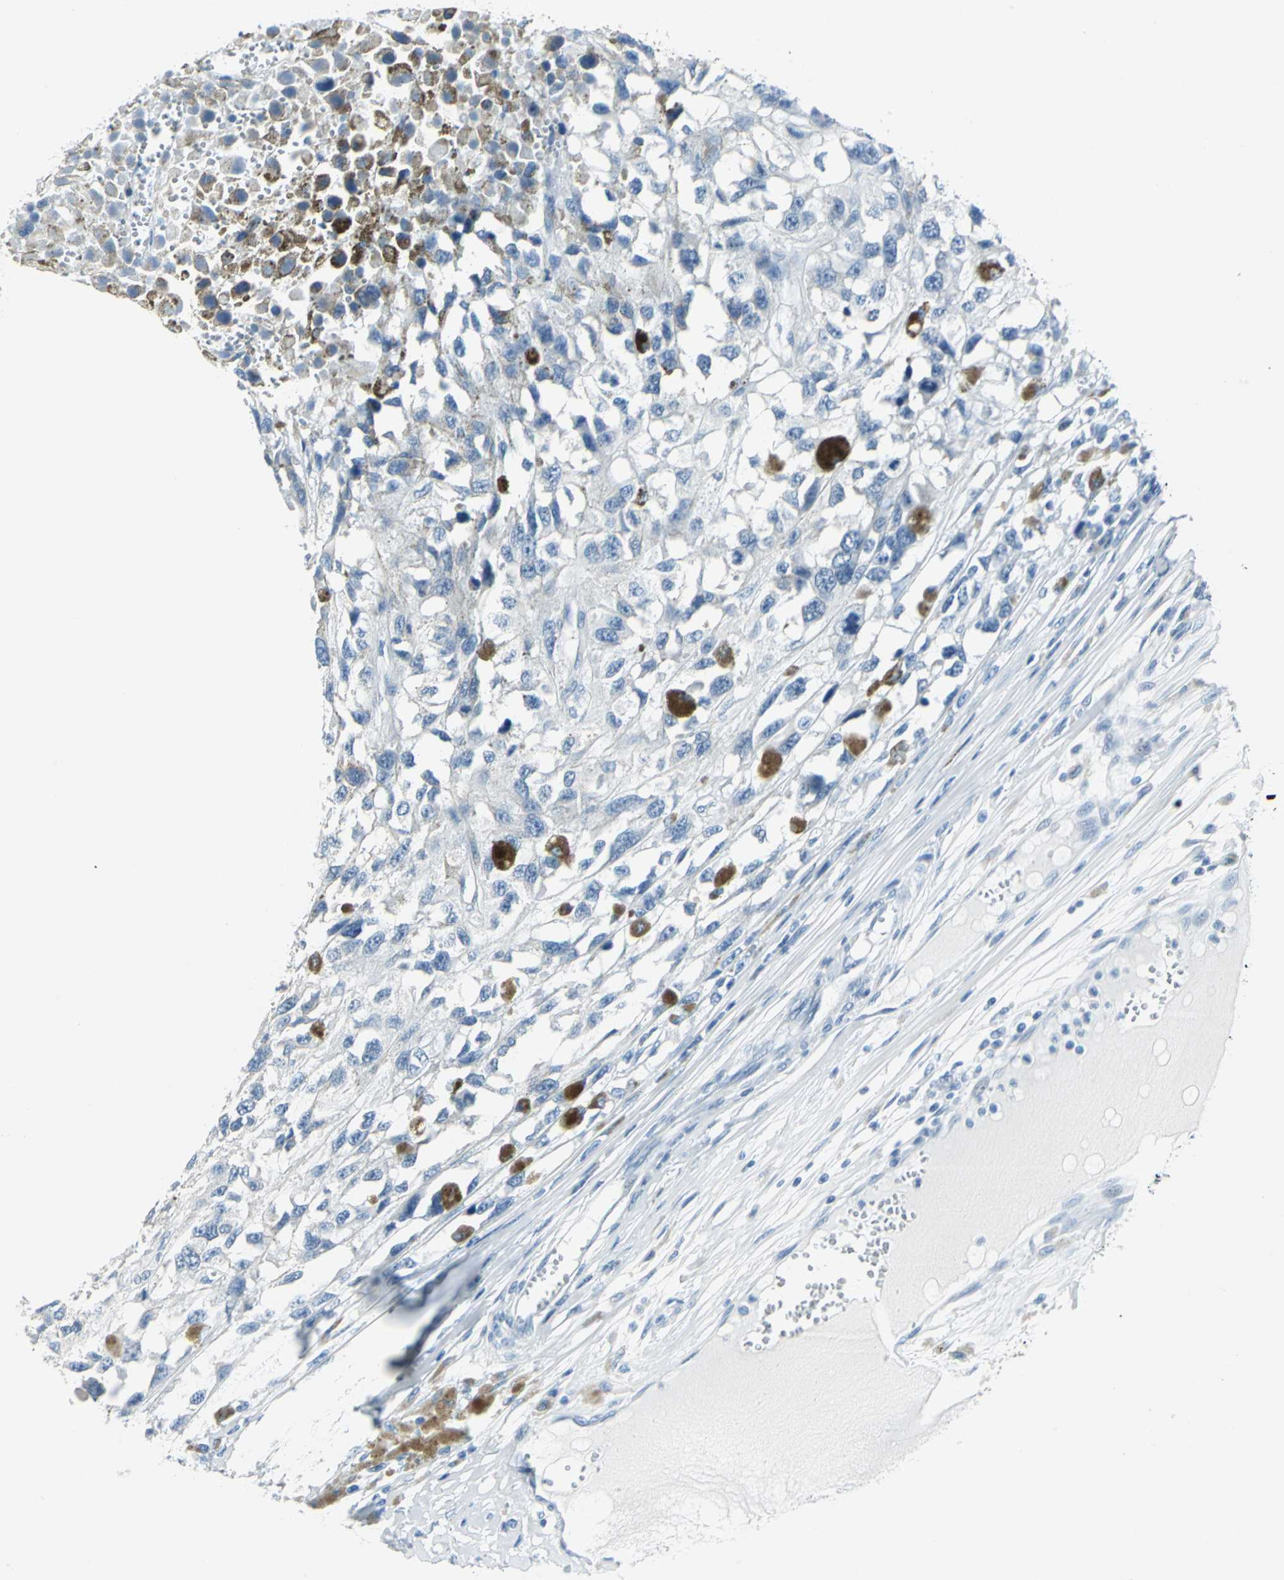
{"staining": {"intensity": "negative", "quantity": "none", "location": "none"}, "tissue": "melanoma", "cell_type": "Tumor cells", "image_type": "cancer", "snomed": [{"axis": "morphology", "description": "Malignant melanoma, Metastatic site"}, {"axis": "topography", "description": "Lymph node"}], "caption": "The immunohistochemistry (IHC) photomicrograph has no significant expression in tumor cells of melanoma tissue.", "gene": "DNAI2", "patient": {"sex": "male", "age": 59}}